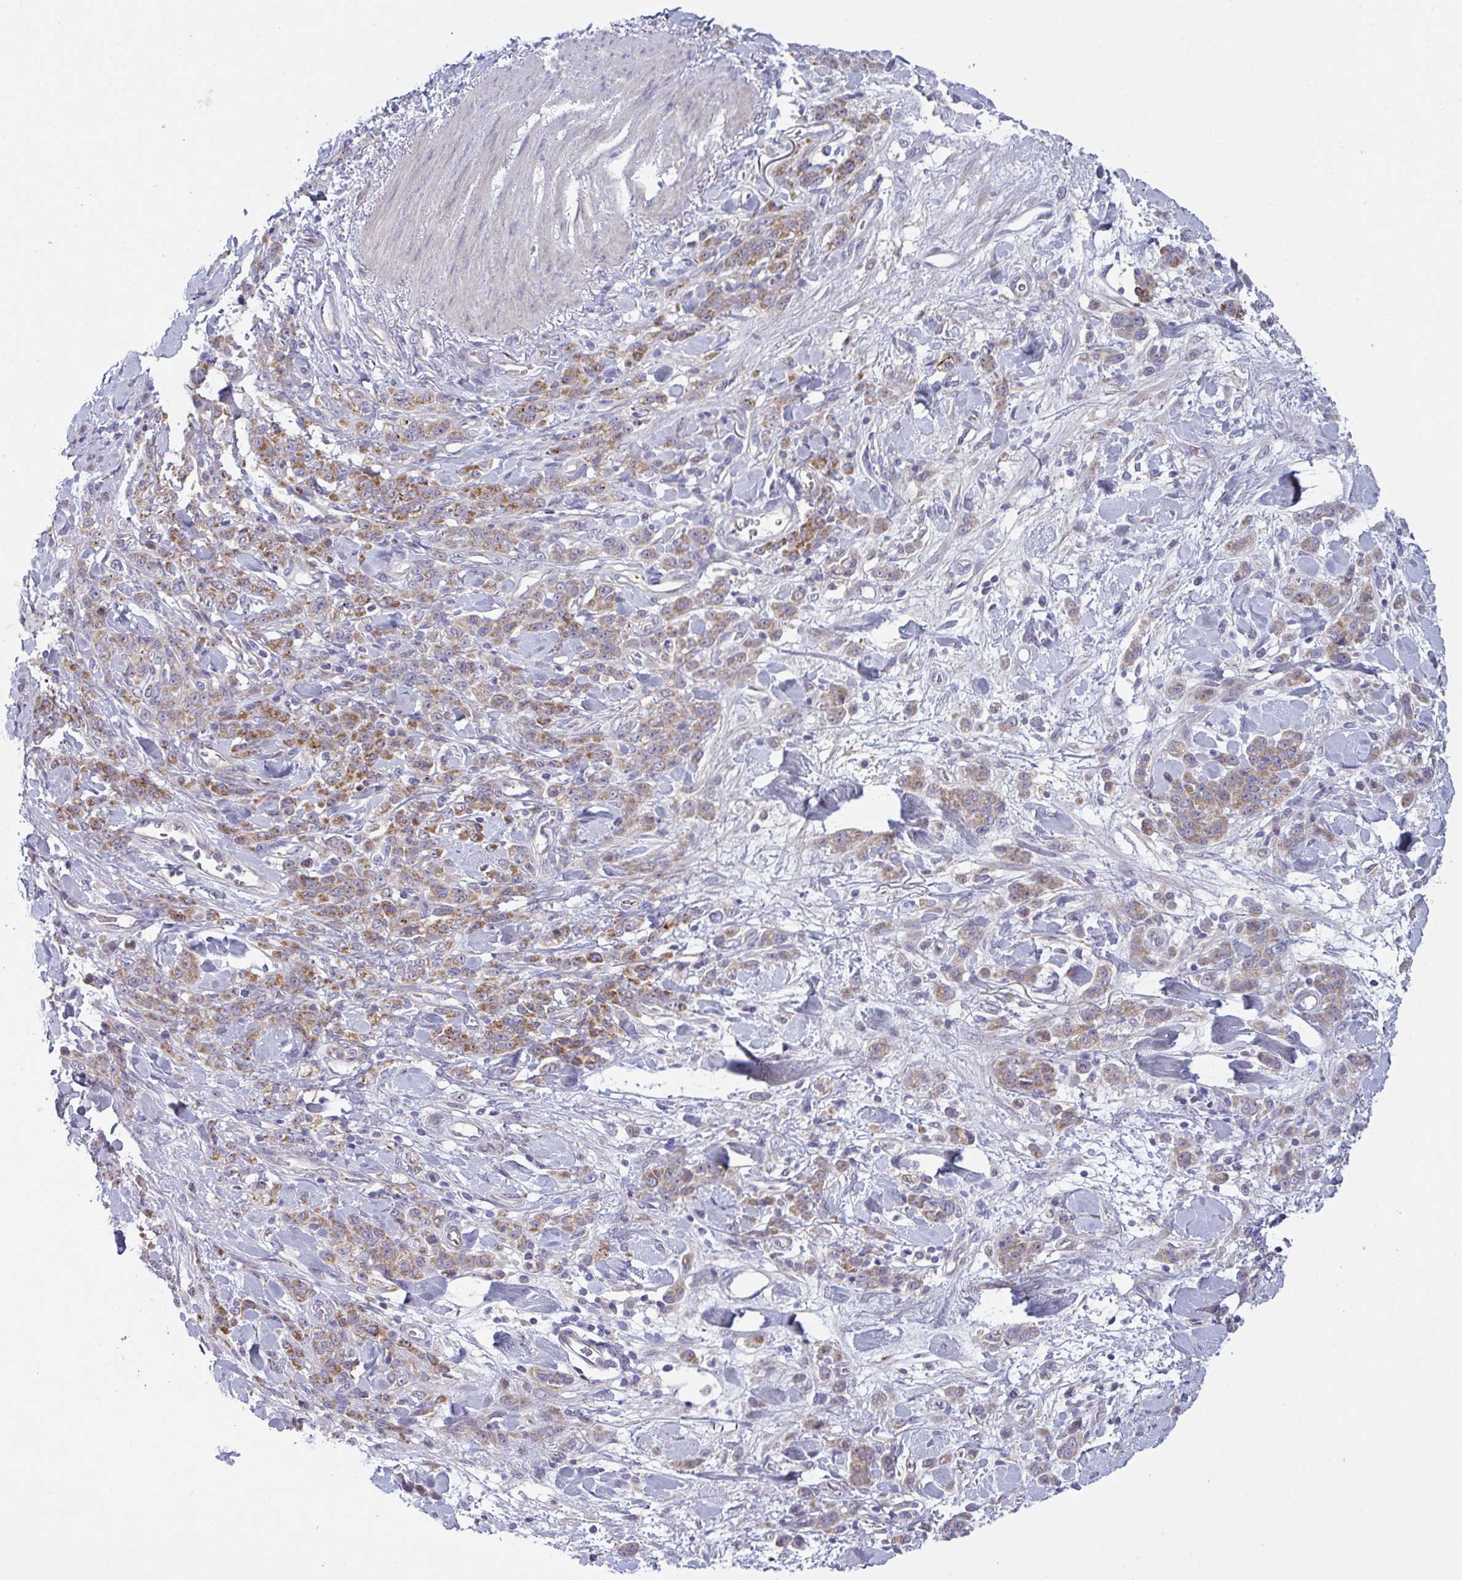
{"staining": {"intensity": "moderate", "quantity": ">75%", "location": "cytoplasmic/membranous"}, "tissue": "stomach cancer", "cell_type": "Tumor cells", "image_type": "cancer", "snomed": [{"axis": "morphology", "description": "Normal tissue, NOS"}, {"axis": "morphology", "description": "Adenocarcinoma, NOS"}, {"axis": "topography", "description": "Stomach"}], "caption": "Human stomach adenocarcinoma stained for a protein (brown) exhibits moderate cytoplasmic/membranous positive positivity in about >75% of tumor cells.", "gene": "MRPS2", "patient": {"sex": "male", "age": 82}}